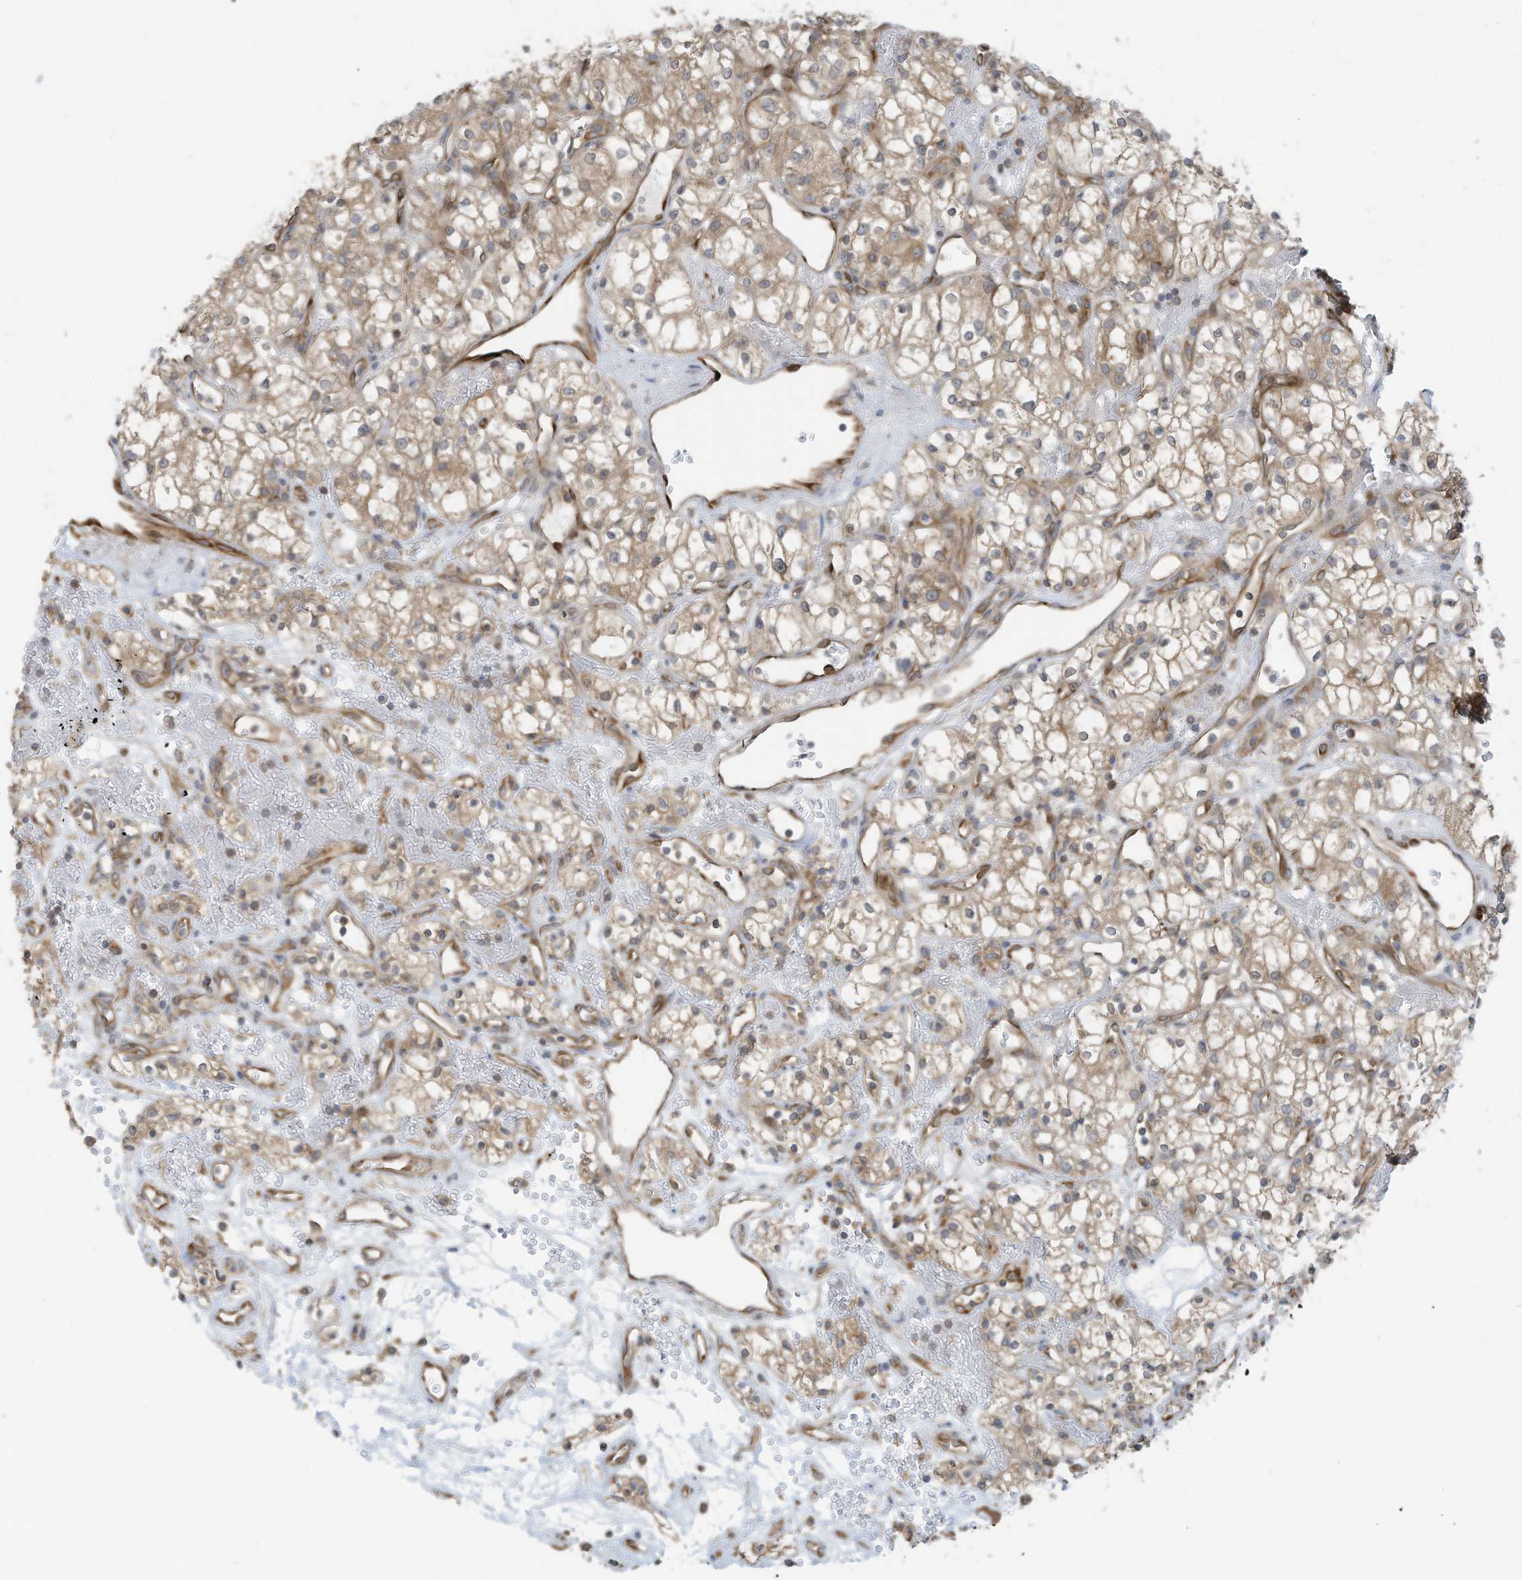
{"staining": {"intensity": "weak", "quantity": ">75%", "location": "cytoplasmic/membranous"}, "tissue": "renal cancer", "cell_type": "Tumor cells", "image_type": "cancer", "snomed": [{"axis": "morphology", "description": "Adenocarcinoma, NOS"}, {"axis": "topography", "description": "Kidney"}], "caption": "Protein analysis of renal cancer (adenocarcinoma) tissue displays weak cytoplasmic/membranous expression in approximately >75% of tumor cells. The protein of interest is stained brown, and the nuclei are stained in blue (DAB (3,3'-diaminobenzidine) IHC with brightfield microscopy, high magnification).", "gene": "USE1", "patient": {"sex": "male", "age": 59}}